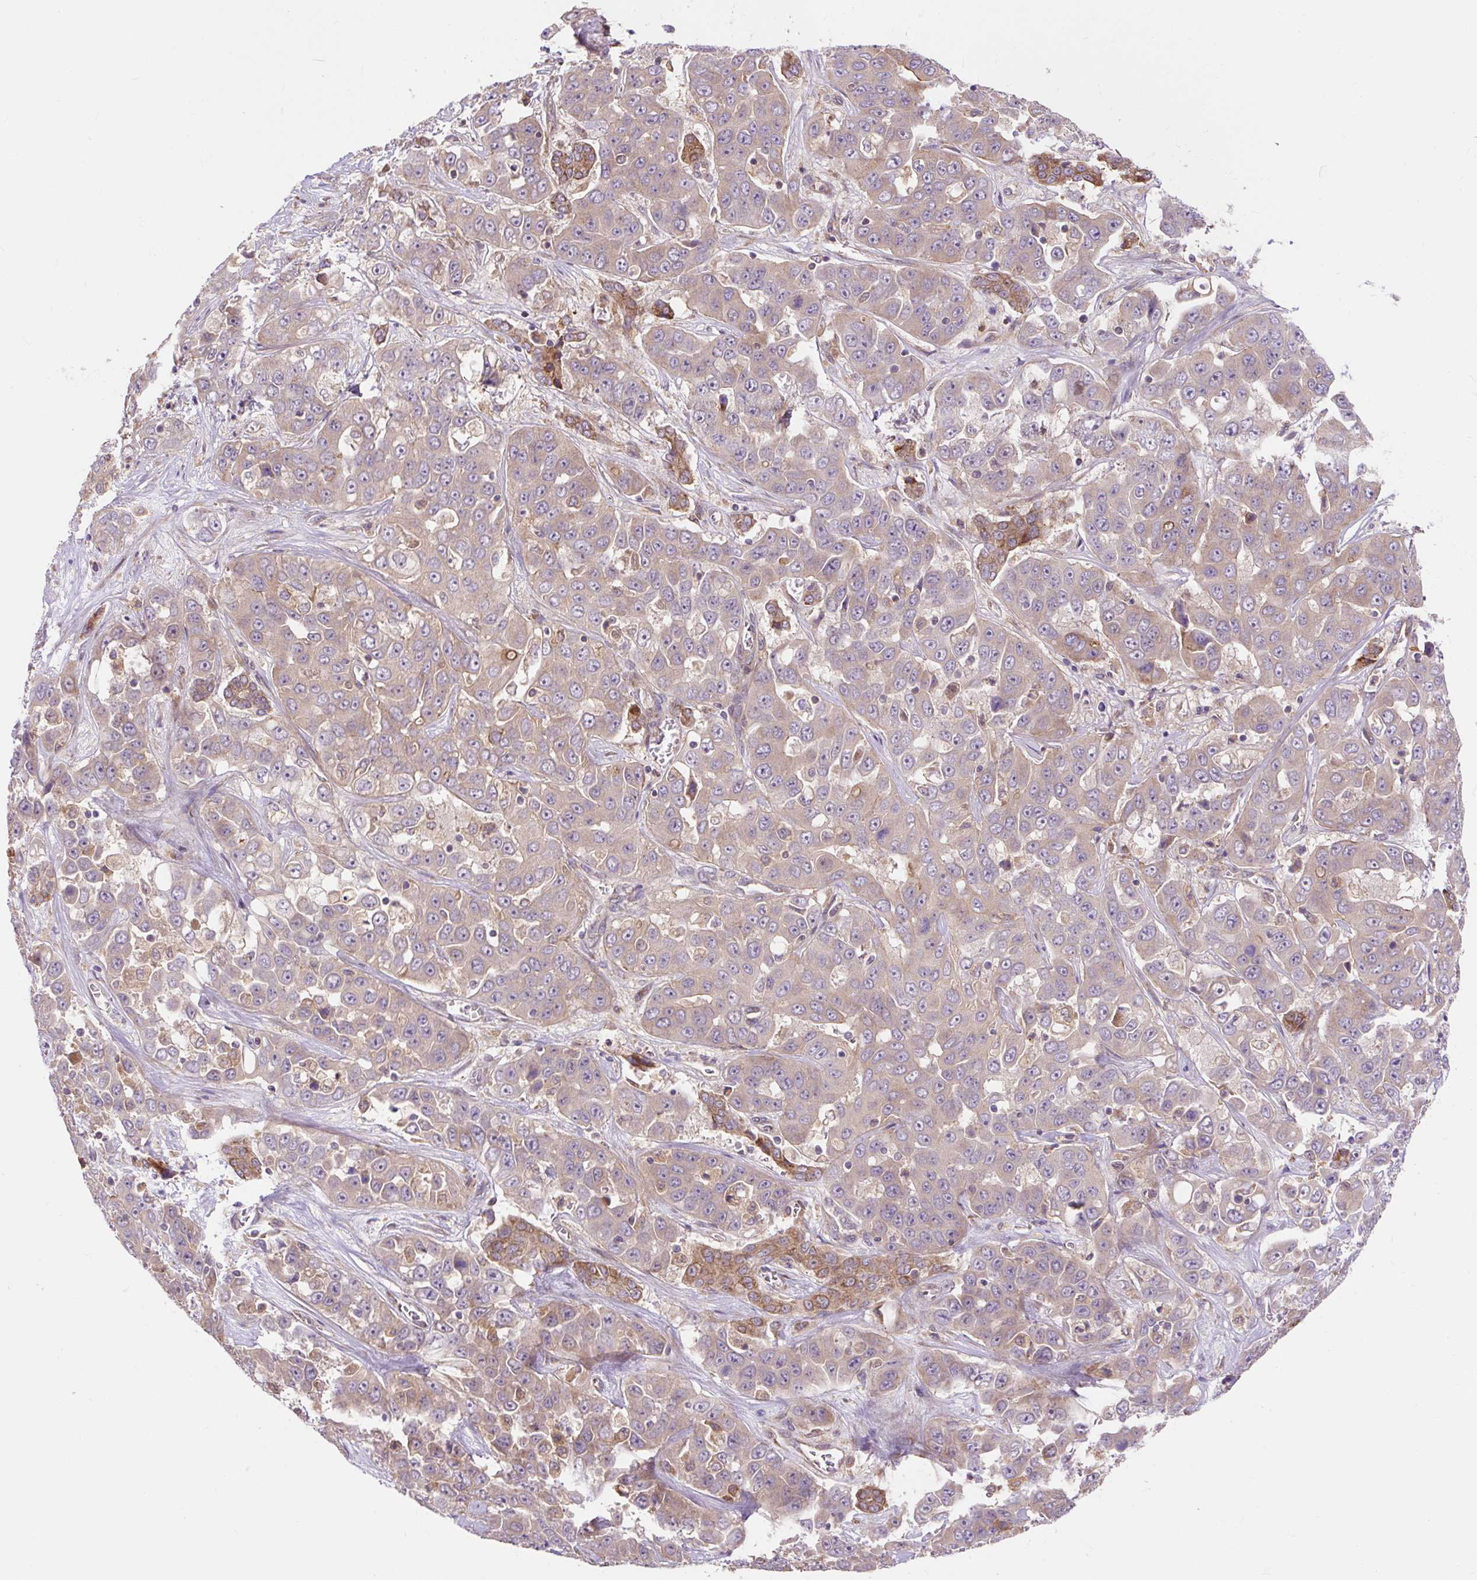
{"staining": {"intensity": "weak", "quantity": "25%-75%", "location": "cytoplasmic/membranous"}, "tissue": "liver cancer", "cell_type": "Tumor cells", "image_type": "cancer", "snomed": [{"axis": "morphology", "description": "Cholangiocarcinoma"}, {"axis": "topography", "description": "Liver"}], "caption": "High-power microscopy captured an IHC histopathology image of liver cholangiocarcinoma, revealing weak cytoplasmic/membranous staining in about 25%-75% of tumor cells.", "gene": "TRIAP1", "patient": {"sex": "female", "age": 52}}